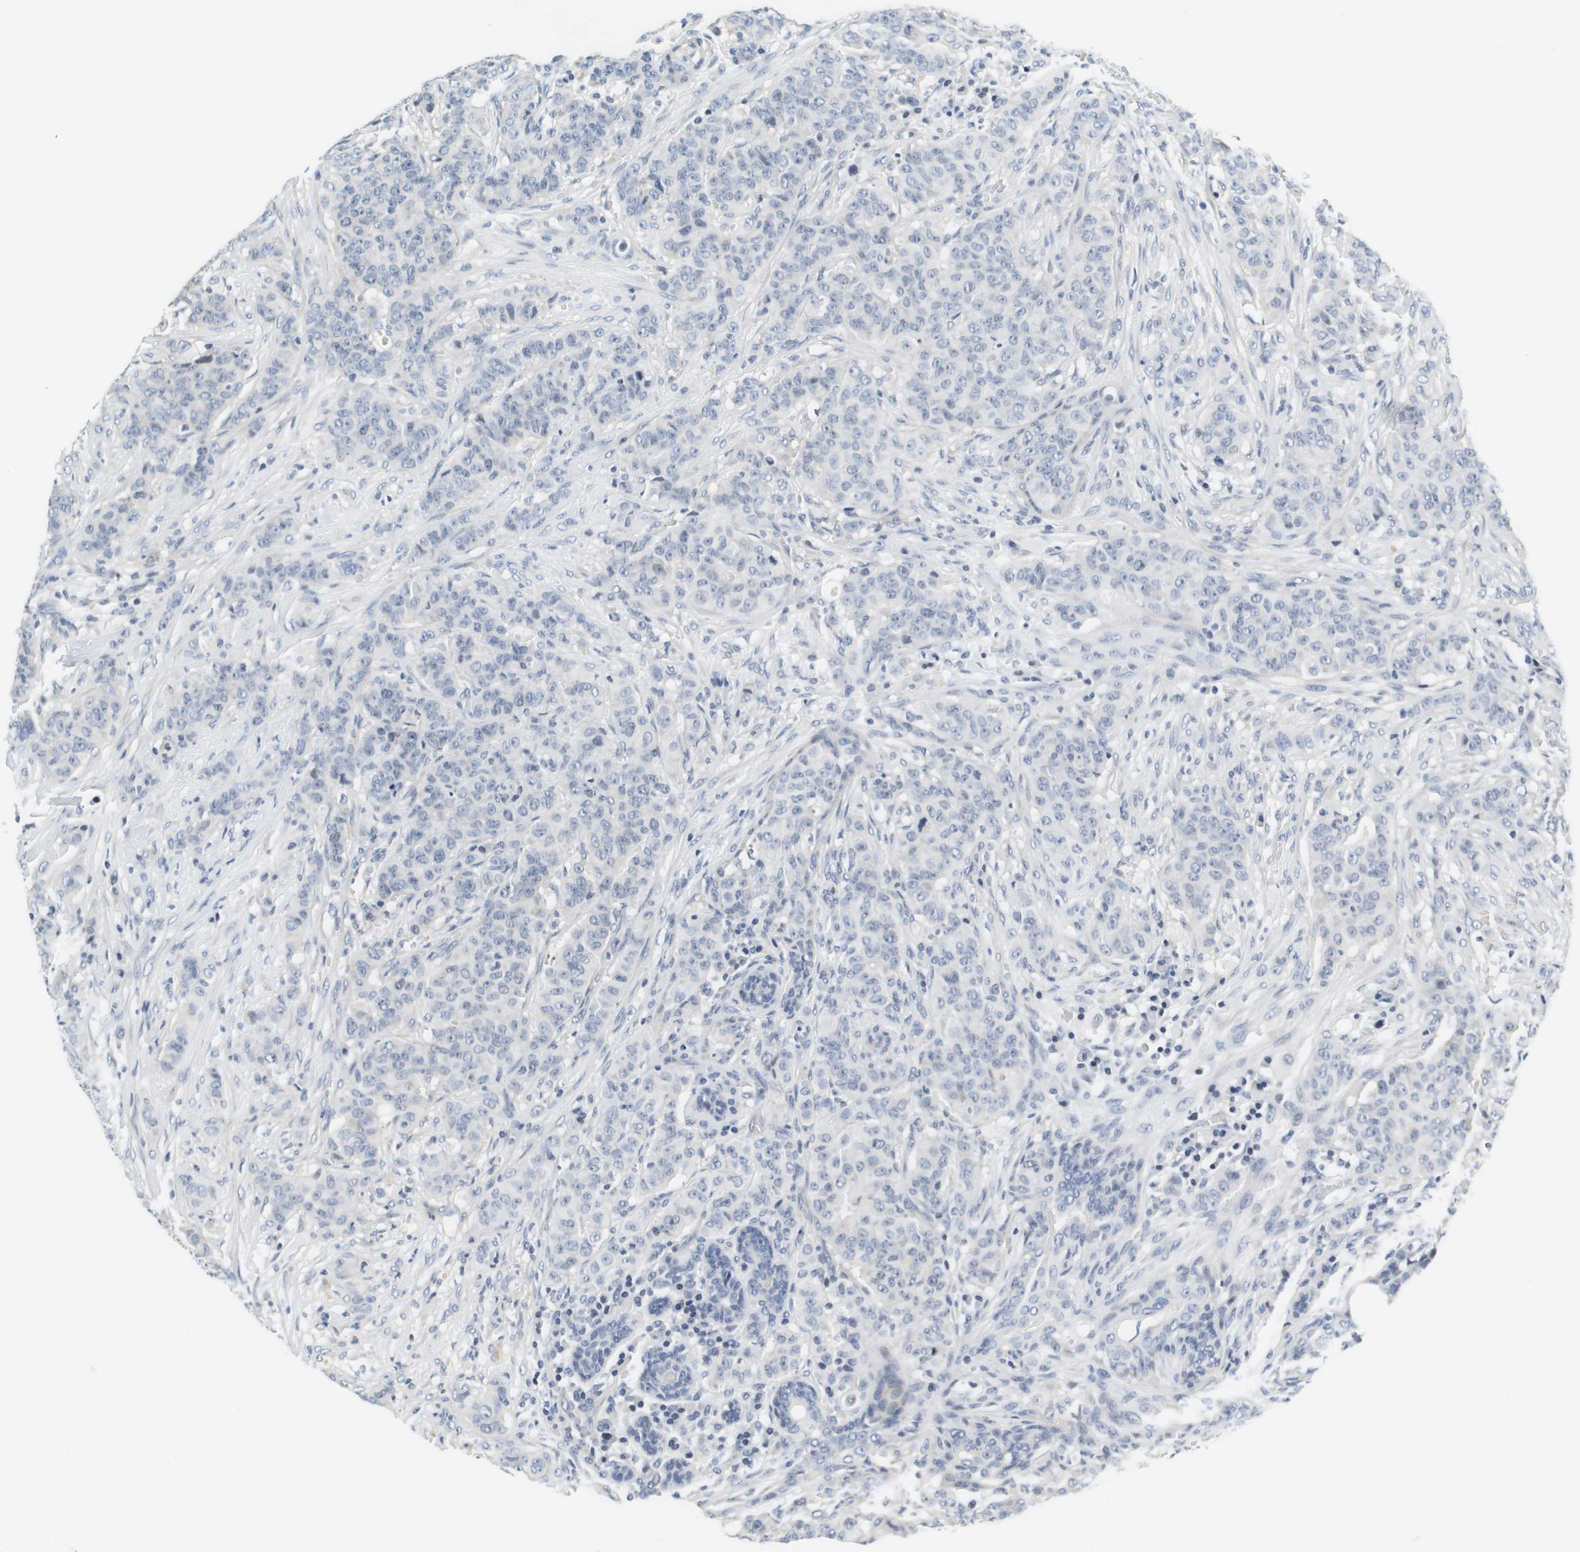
{"staining": {"intensity": "negative", "quantity": "none", "location": "none"}, "tissue": "breast cancer", "cell_type": "Tumor cells", "image_type": "cancer", "snomed": [{"axis": "morphology", "description": "Normal tissue, NOS"}, {"axis": "morphology", "description": "Duct carcinoma"}, {"axis": "topography", "description": "Breast"}], "caption": "A high-resolution histopathology image shows immunohistochemistry staining of breast cancer (infiltrating ductal carcinoma), which displays no significant expression in tumor cells. Nuclei are stained in blue.", "gene": "KCNJ5", "patient": {"sex": "female", "age": 40}}